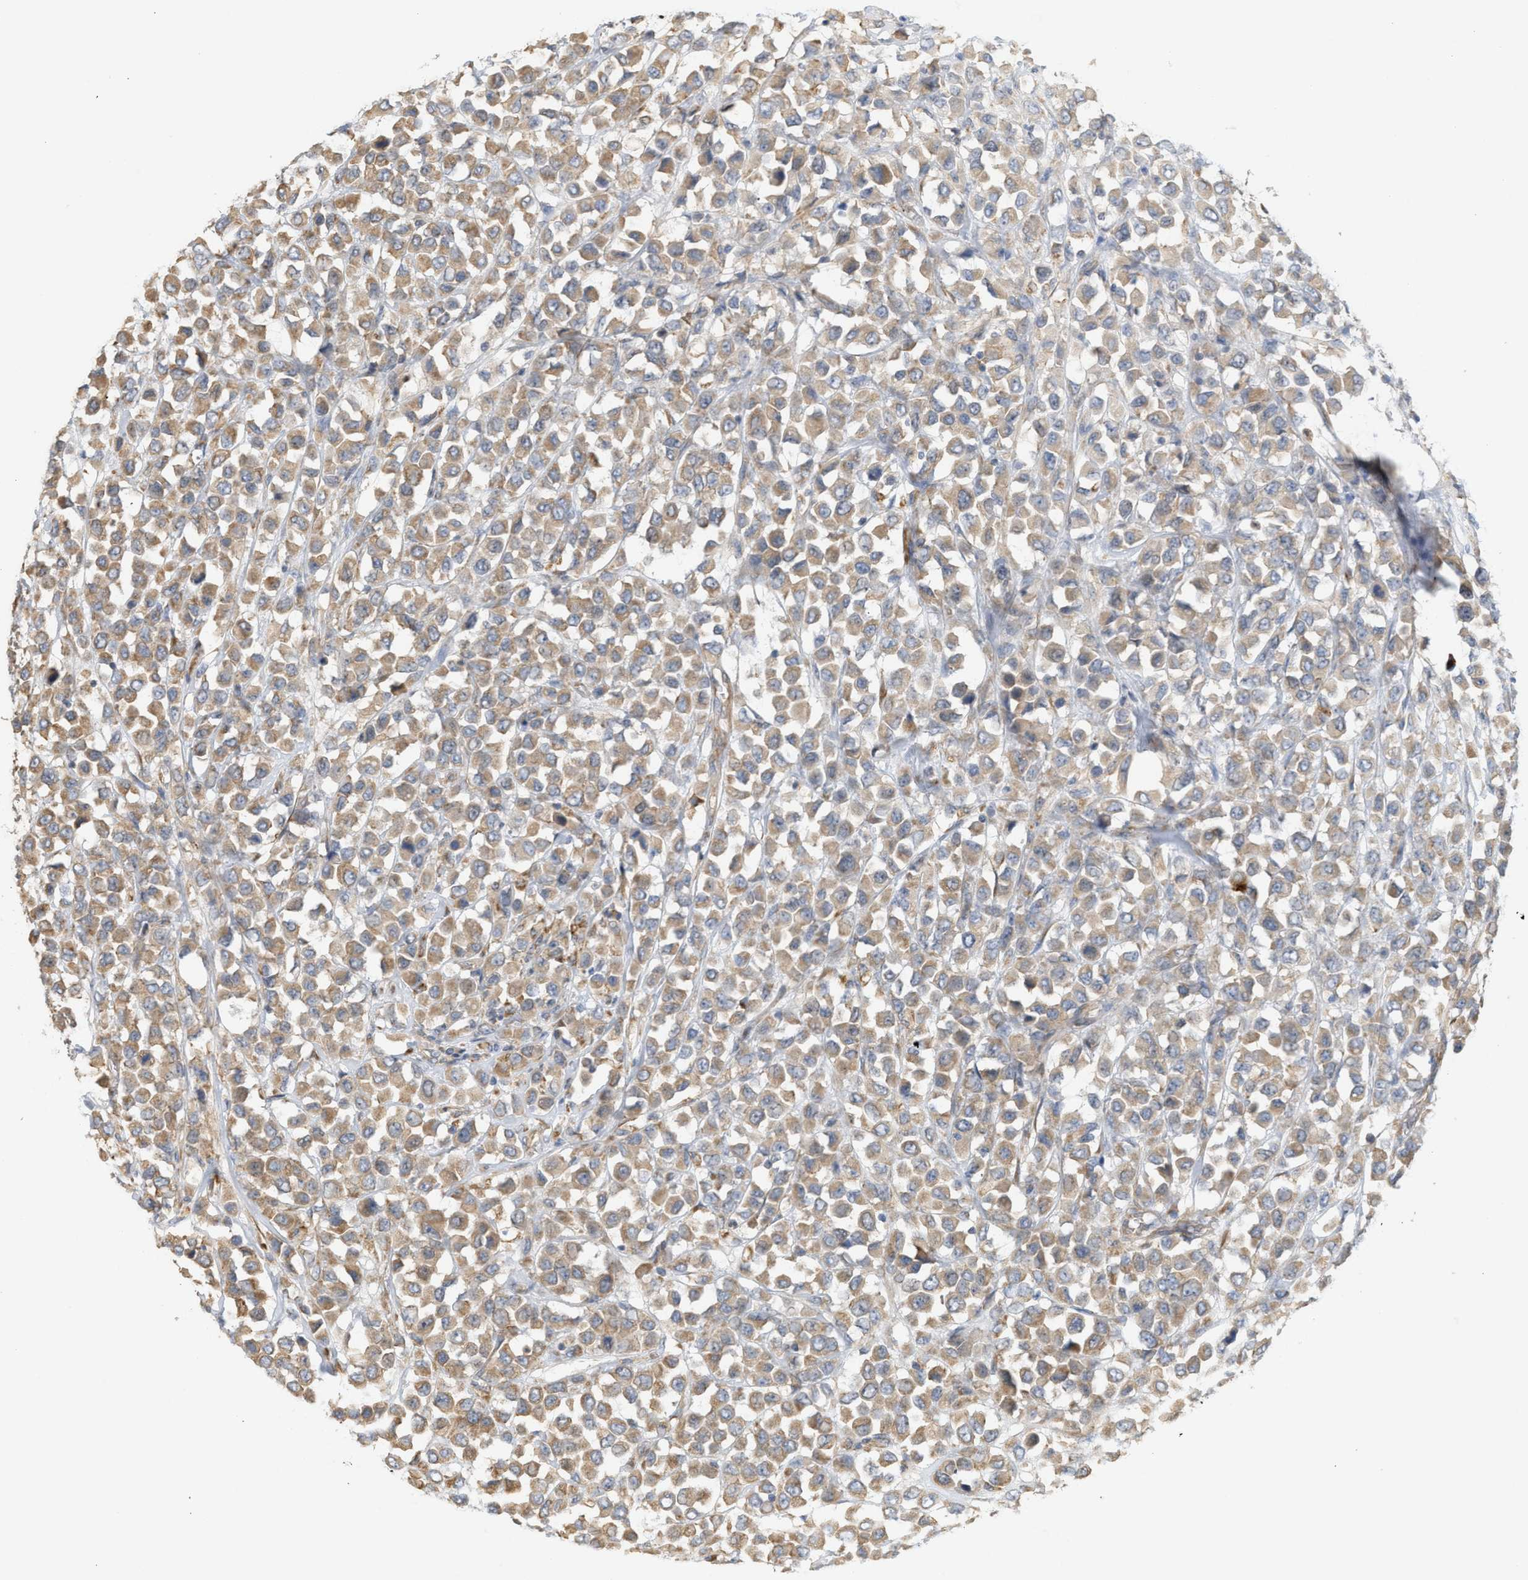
{"staining": {"intensity": "moderate", "quantity": ">75%", "location": "cytoplasmic/membranous"}, "tissue": "breast cancer", "cell_type": "Tumor cells", "image_type": "cancer", "snomed": [{"axis": "morphology", "description": "Duct carcinoma"}, {"axis": "topography", "description": "Breast"}], "caption": "DAB immunohistochemical staining of intraductal carcinoma (breast) exhibits moderate cytoplasmic/membranous protein positivity in approximately >75% of tumor cells.", "gene": "SVOP", "patient": {"sex": "female", "age": 61}}